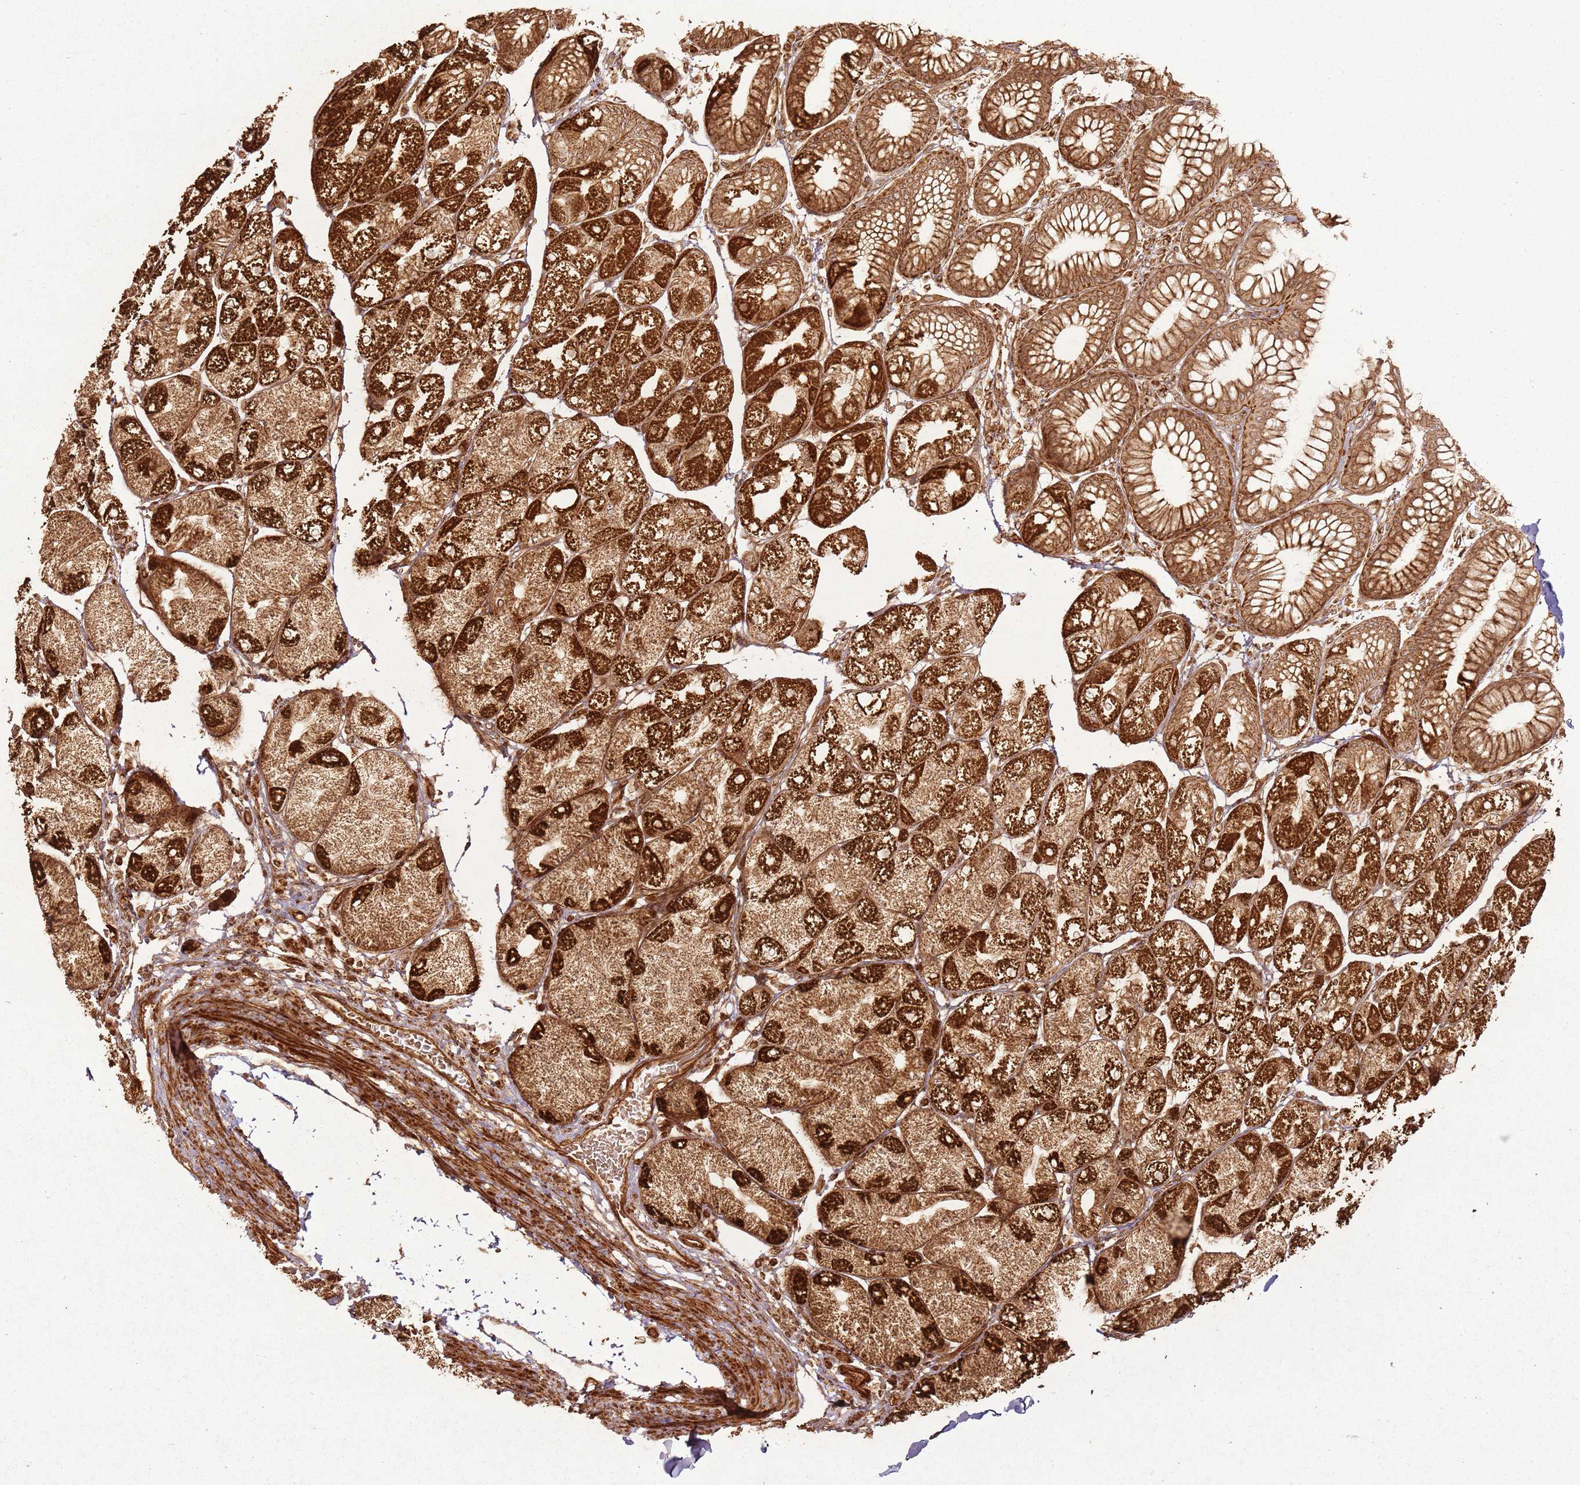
{"staining": {"intensity": "strong", "quantity": ">75%", "location": "cytoplasmic/membranous"}, "tissue": "stomach", "cell_type": "Glandular cells", "image_type": "normal", "snomed": [{"axis": "morphology", "description": "Normal tissue, NOS"}, {"axis": "topography", "description": "Stomach"}], "caption": "Immunohistochemical staining of benign stomach shows high levels of strong cytoplasmic/membranous staining in about >75% of glandular cells. Using DAB (3,3'-diaminobenzidine) (brown) and hematoxylin (blue) stains, captured at high magnification using brightfield microscopy.", "gene": "MRPS6", "patient": {"sex": "male", "age": 57}}